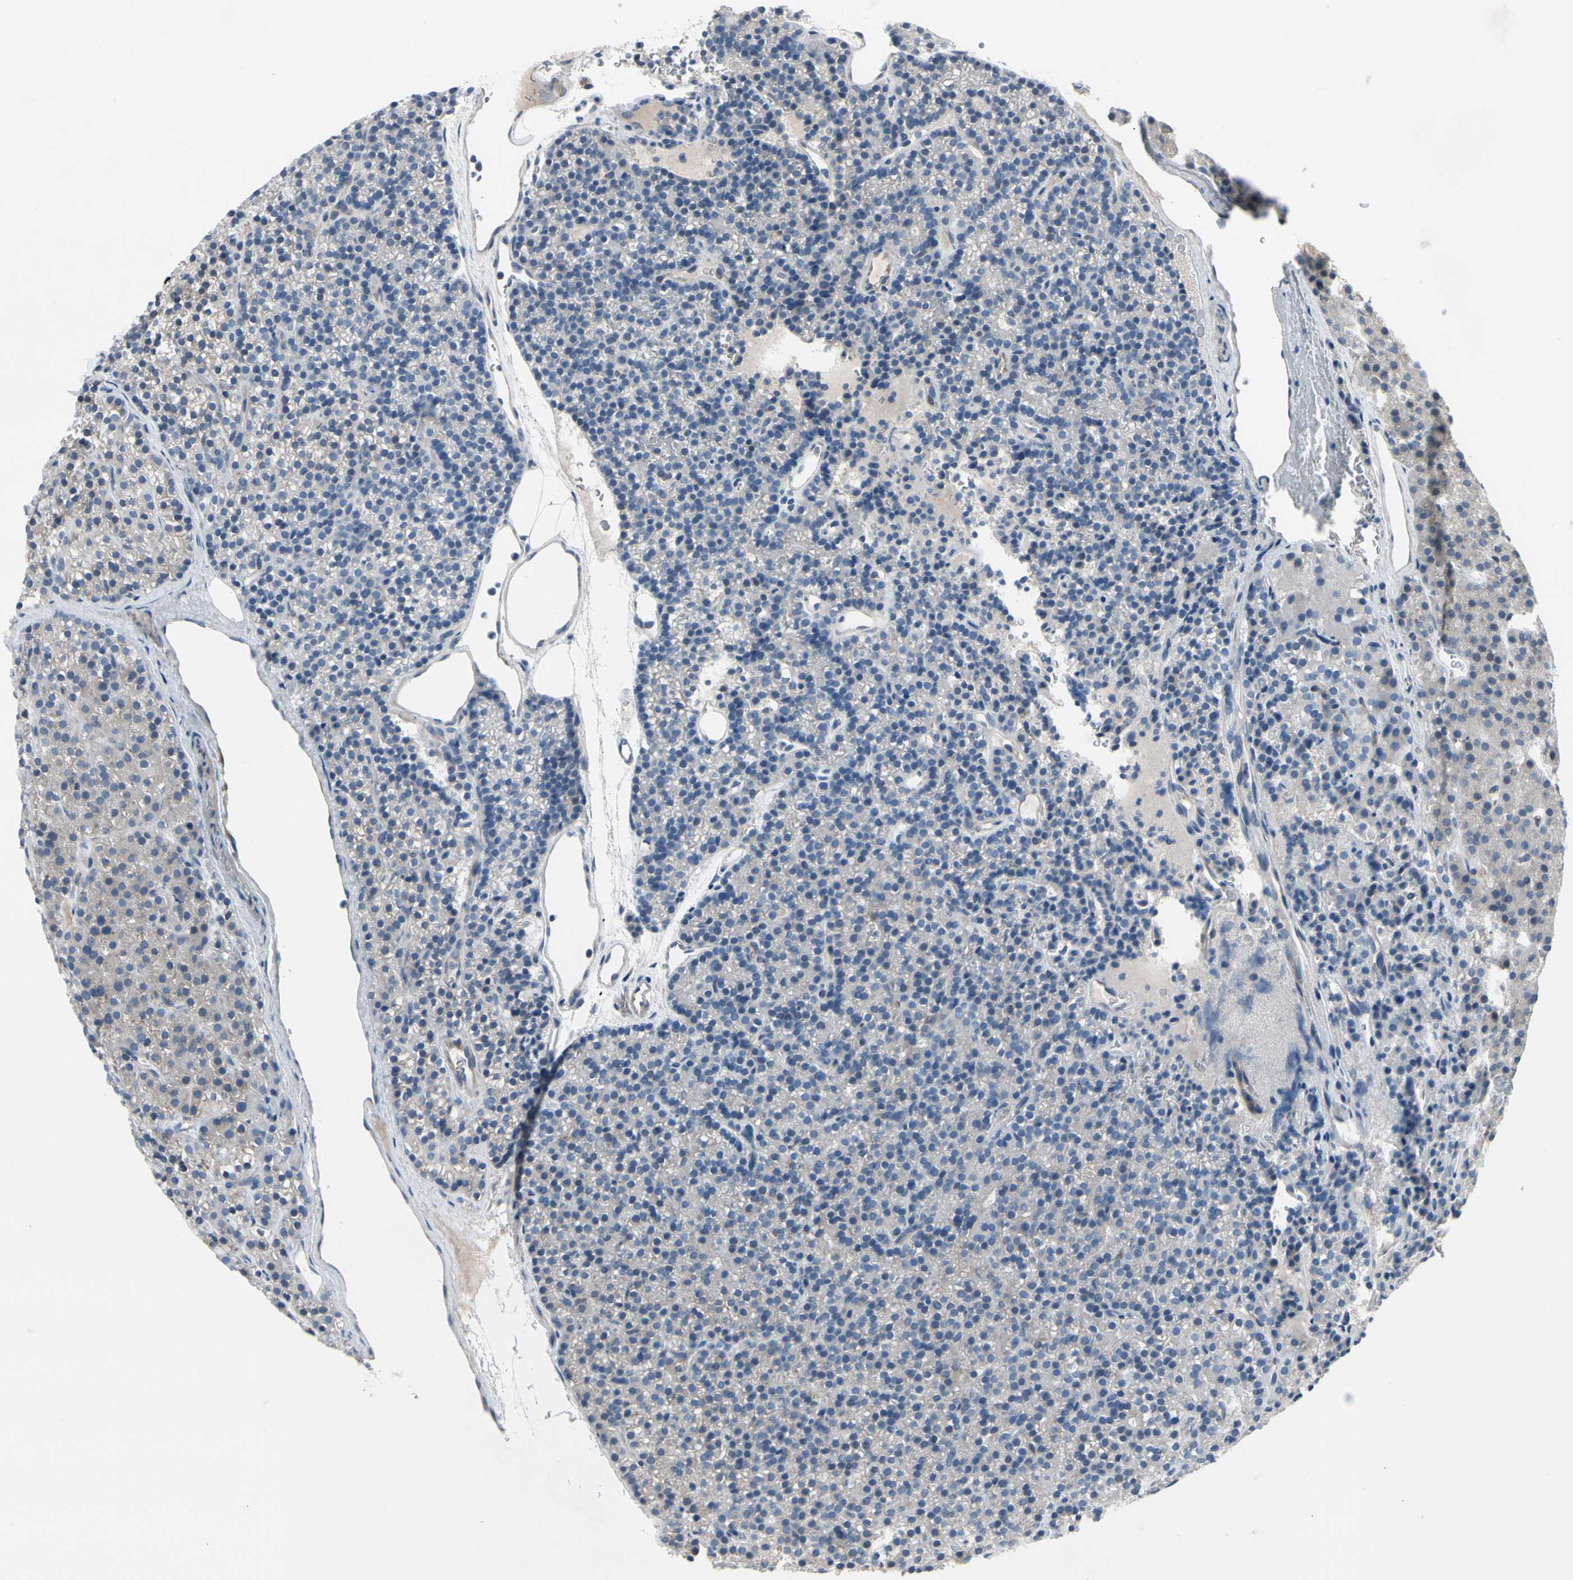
{"staining": {"intensity": "negative", "quantity": "none", "location": "none"}, "tissue": "parathyroid gland", "cell_type": "Glandular cells", "image_type": "normal", "snomed": [{"axis": "morphology", "description": "Normal tissue, NOS"}, {"axis": "morphology", "description": "Hyperplasia, NOS"}, {"axis": "topography", "description": "Parathyroid gland"}], "caption": "The histopathology image demonstrates no significant positivity in glandular cells of parathyroid gland.", "gene": "MAP2", "patient": {"sex": "male", "age": 44}}